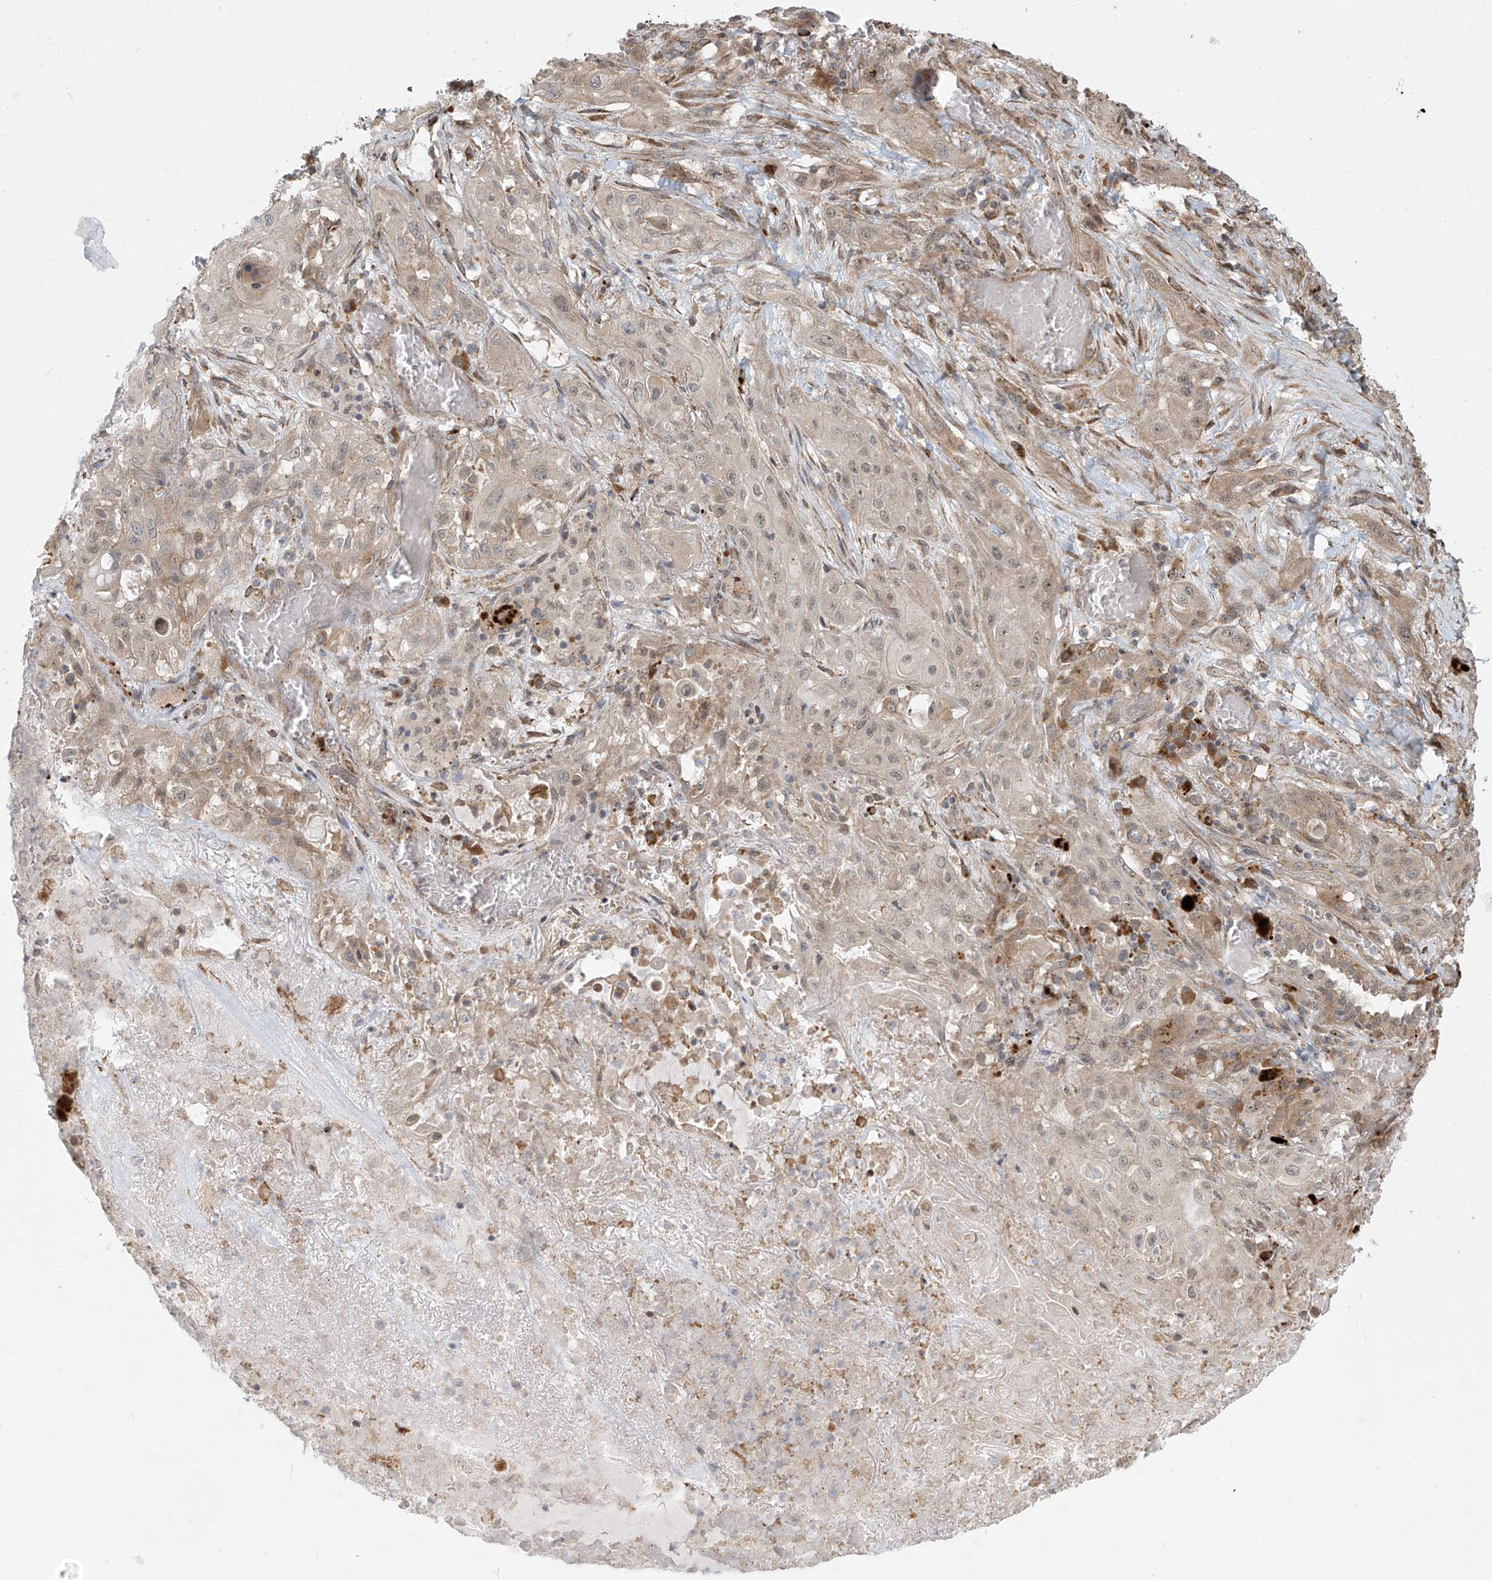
{"staining": {"intensity": "weak", "quantity": "25%-75%", "location": "nuclear"}, "tissue": "lung cancer", "cell_type": "Tumor cells", "image_type": "cancer", "snomed": [{"axis": "morphology", "description": "Squamous cell carcinoma, NOS"}, {"axis": "topography", "description": "Lung"}], "caption": "Immunohistochemical staining of lung cancer (squamous cell carcinoma) shows weak nuclear protein staining in approximately 25%-75% of tumor cells.", "gene": "PLEKHM3", "patient": {"sex": "female", "age": 47}}